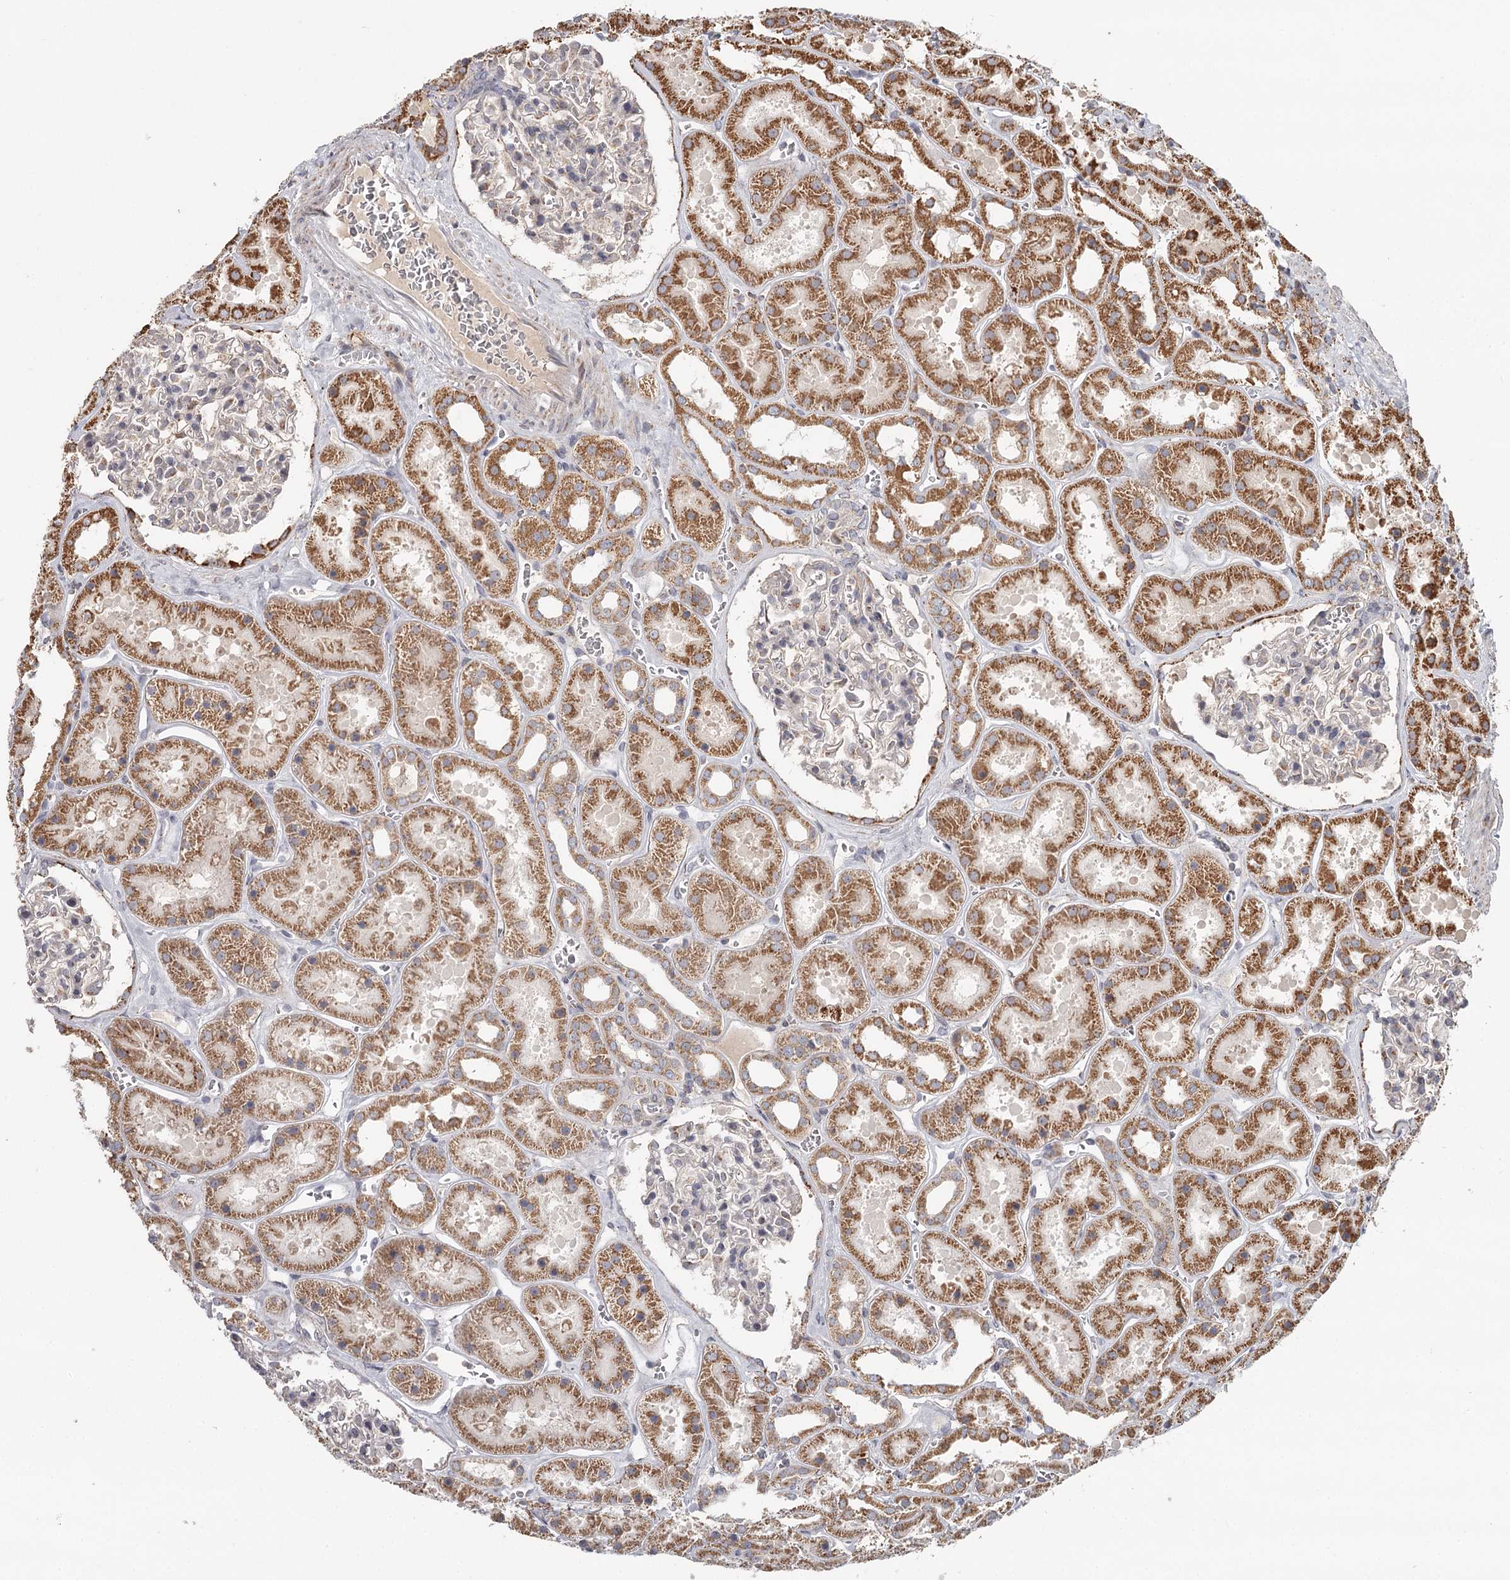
{"staining": {"intensity": "weak", "quantity": "<25%", "location": "cytoplasmic/membranous"}, "tissue": "kidney", "cell_type": "Cells in glomeruli", "image_type": "normal", "snomed": [{"axis": "morphology", "description": "Normal tissue, NOS"}, {"axis": "topography", "description": "Kidney"}], "caption": "Immunohistochemistry (IHC) of normal human kidney displays no staining in cells in glomeruli.", "gene": "CDC123", "patient": {"sex": "female", "age": 41}}